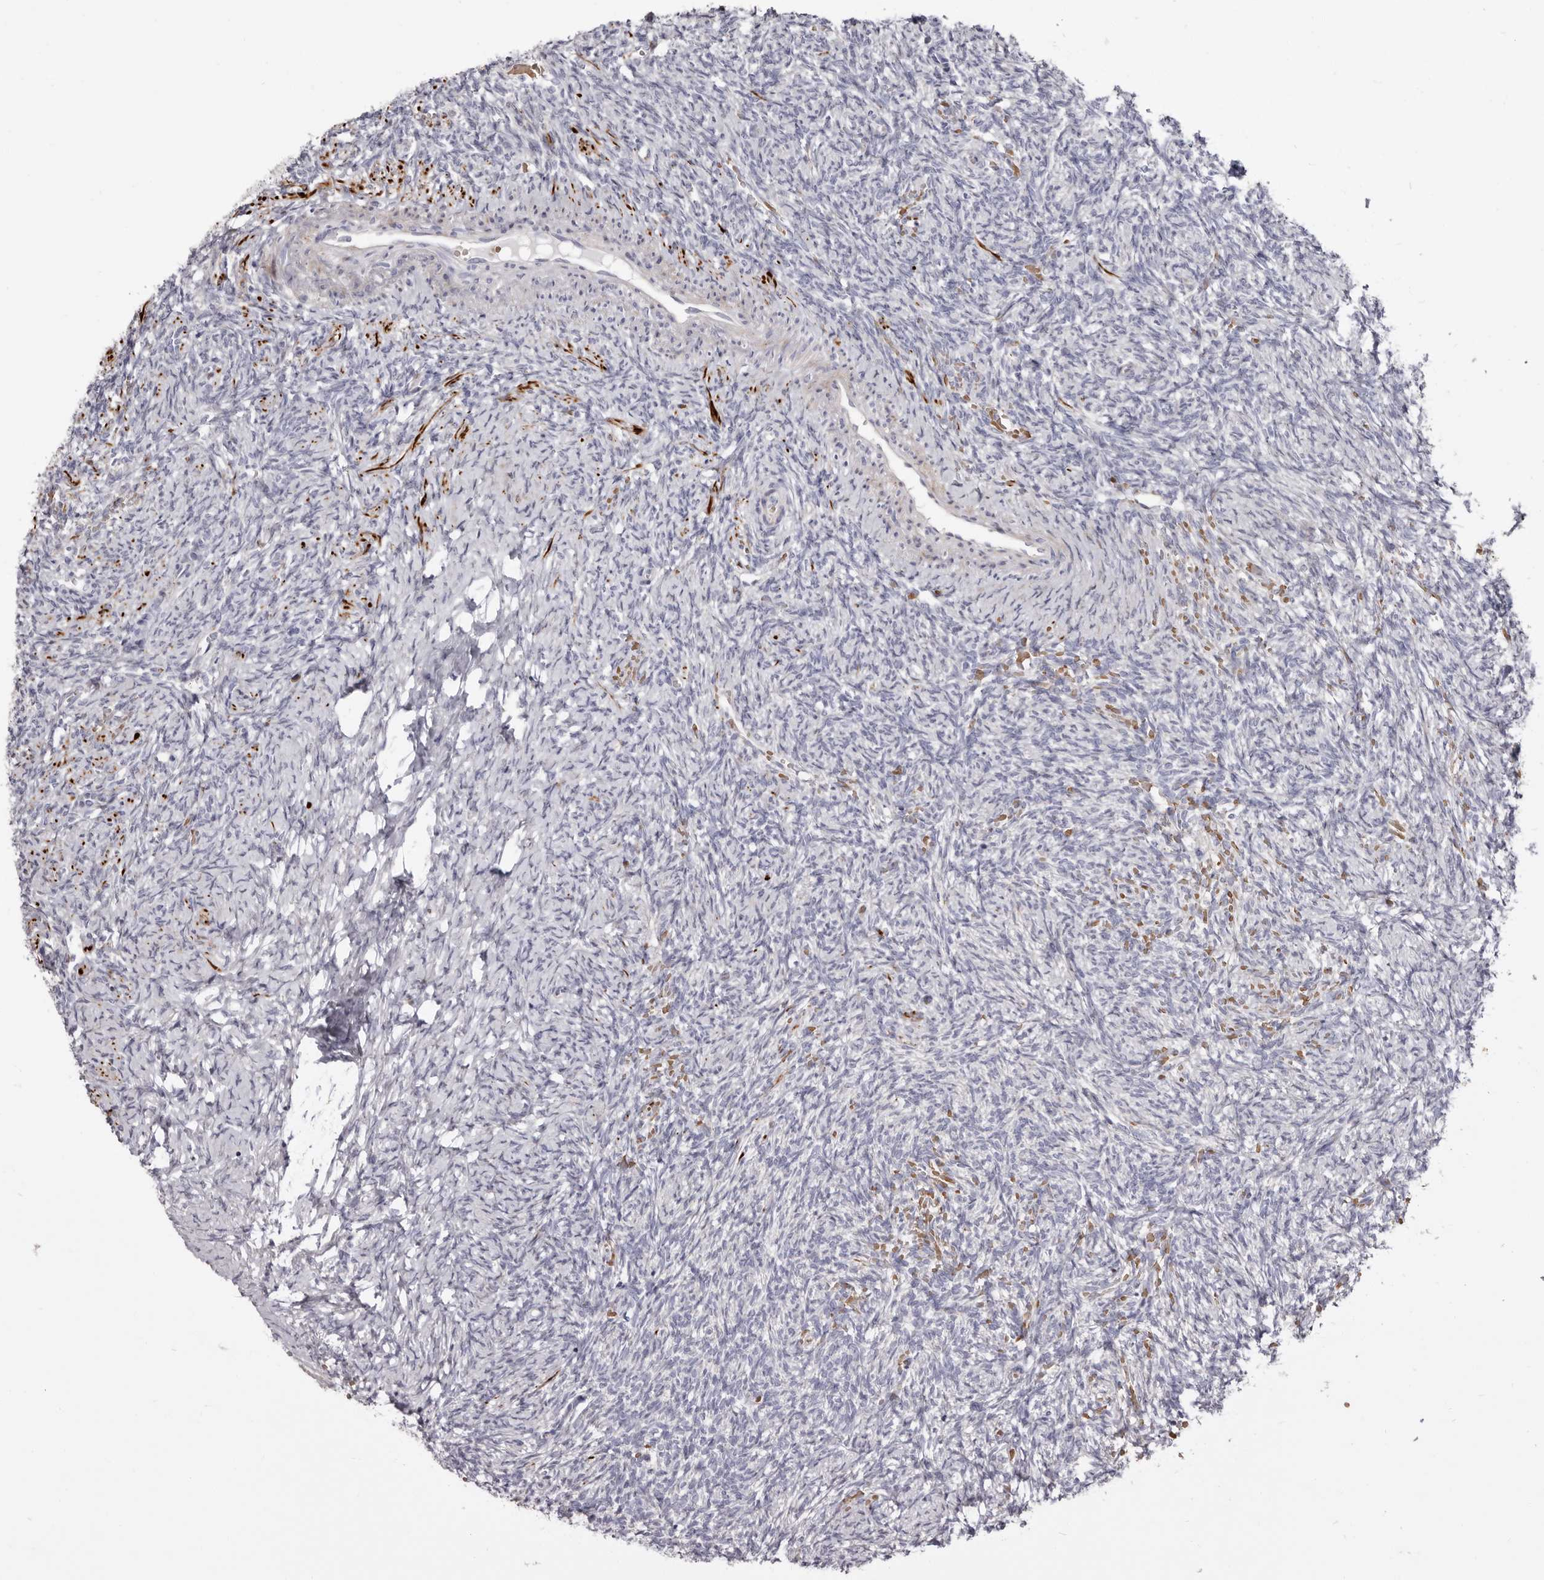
{"staining": {"intensity": "negative", "quantity": "none", "location": "none"}, "tissue": "ovary", "cell_type": "Ovarian stroma cells", "image_type": "normal", "snomed": [{"axis": "morphology", "description": "Normal tissue, NOS"}, {"axis": "topography", "description": "Ovary"}], "caption": "This is a image of immunohistochemistry staining of benign ovary, which shows no expression in ovarian stroma cells. (Stains: DAB immunohistochemistry with hematoxylin counter stain, Microscopy: brightfield microscopy at high magnification).", "gene": "AIDA", "patient": {"sex": "female", "age": 41}}